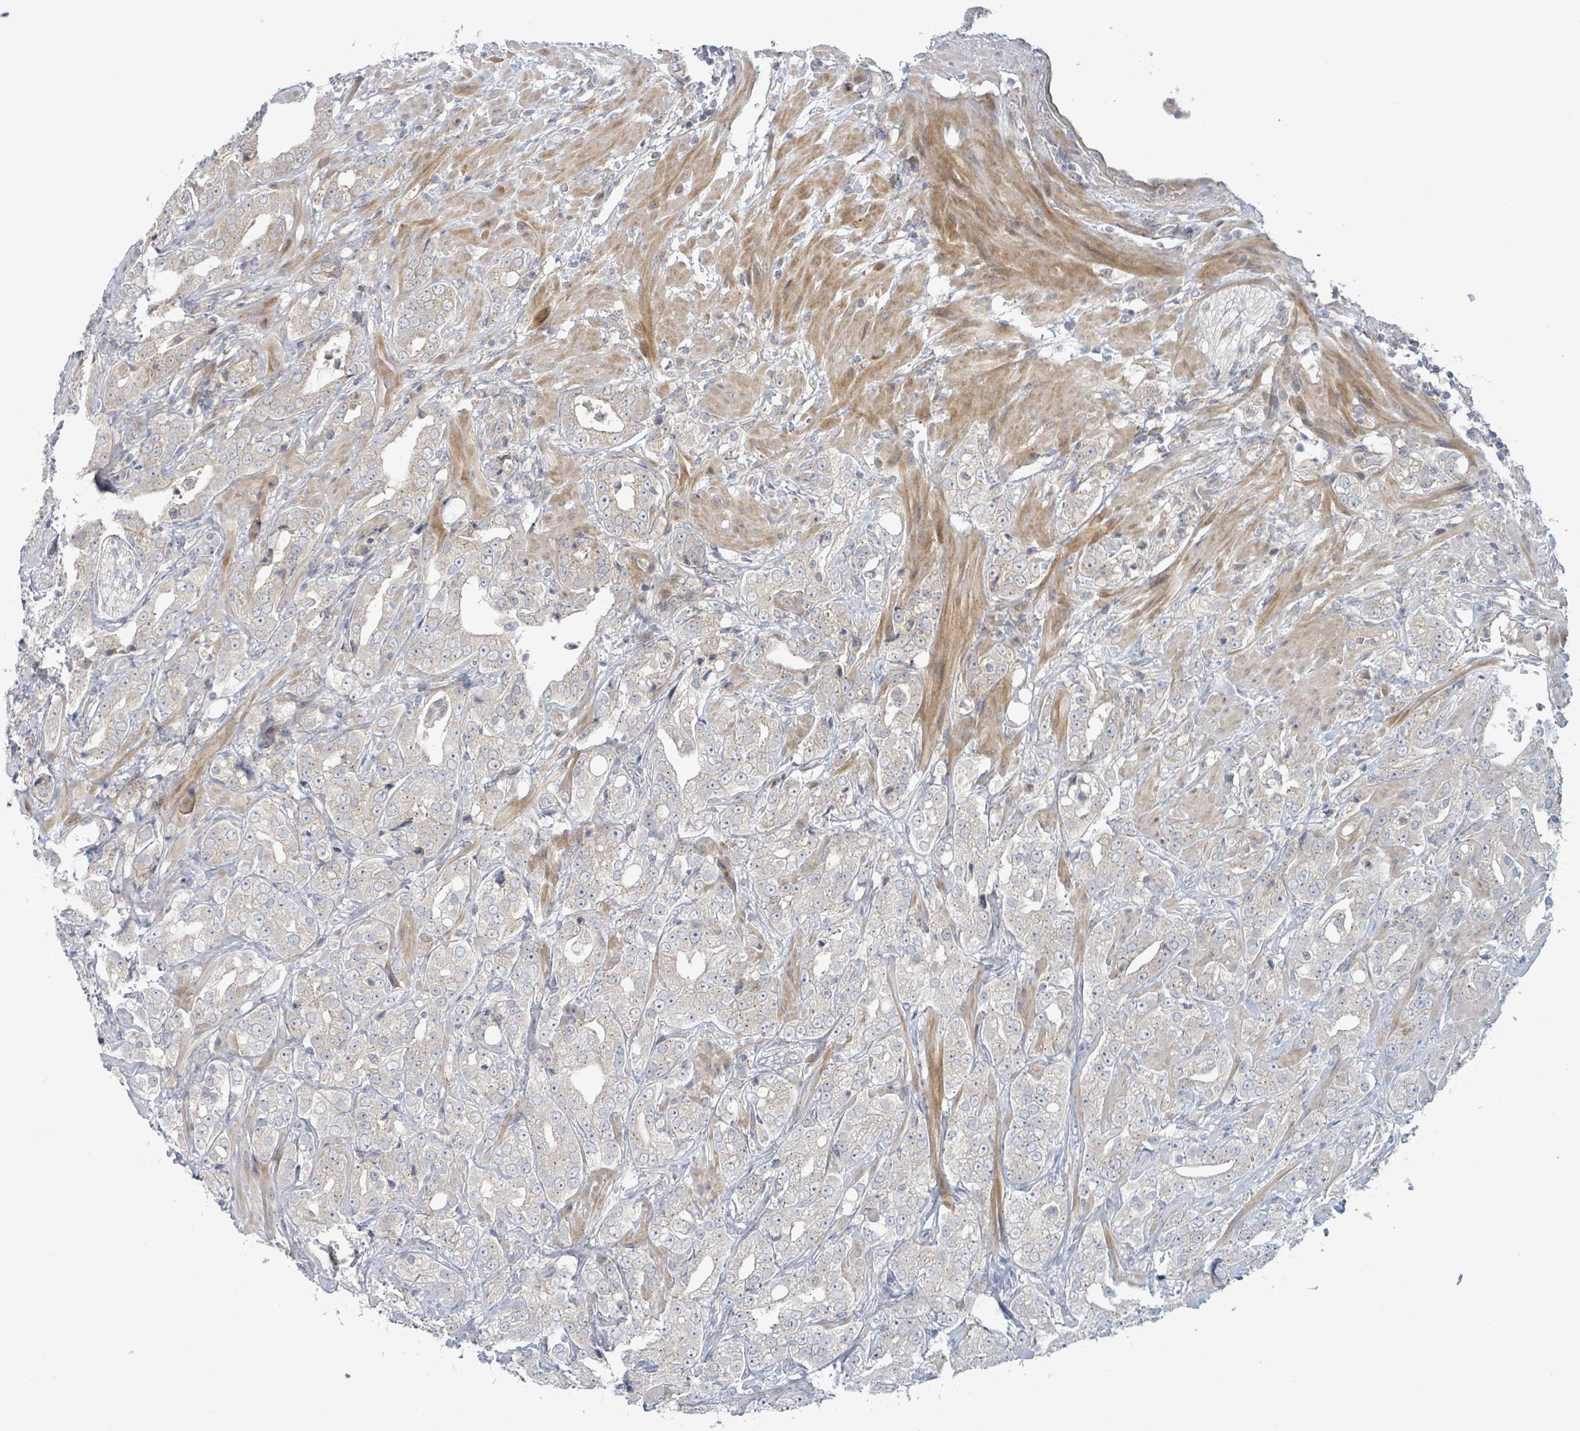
{"staining": {"intensity": "weak", "quantity": "<25%", "location": "cytoplasmic/membranous"}, "tissue": "prostate cancer", "cell_type": "Tumor cells", "image_type": "cancer", "snomed": [{"axis": "morphology", "description": "Adenocarcinoma, Low grade"}, {"axis": "topography", "description": "Prostate"}], "caption": "The immunohistochemistry image has no significant positivity in tumor cells of prostate low-grade adenocarcinoma tissue. Brightfield microscopy of IHC stained with DAB (3,3'-diaminobenzidine) (brown) and hematoxylin (blue), captured at high magnification.", "gene": "COL5A3", "patient": {"sex": "male", "age": 67}}